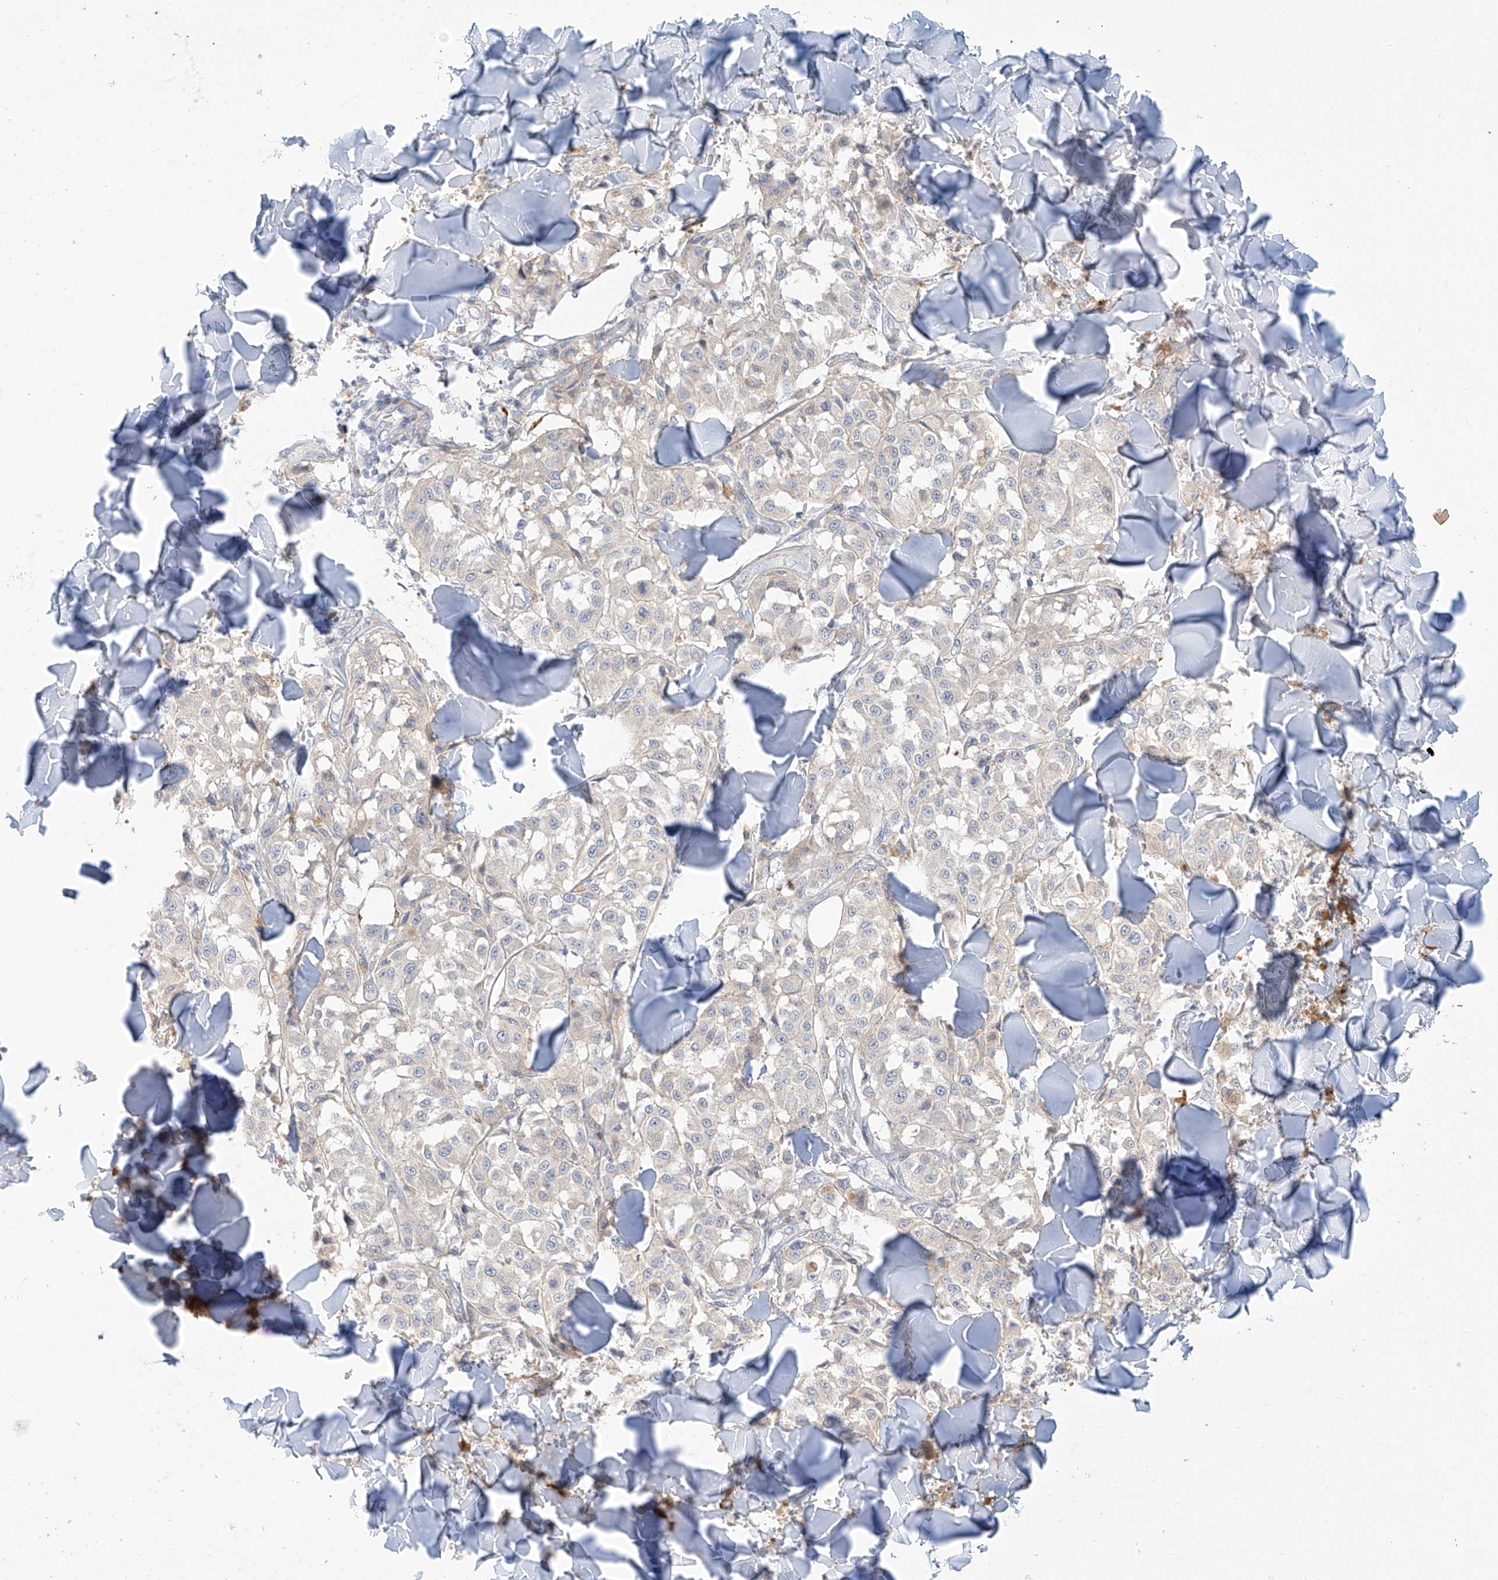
{"staining": {"intensity": "negative", "quantity": "none", "location": "none"}, "tissue": "melanoma", "cell_type": "Tumor cells", "image_type": "cancer", "snomed": [{"axis": "morphology", "description": "Malignant melanoma, NOS"}, {"axis": "topography", "description": "Skin"}], "caption": "IHC histopathology image of malignant melanoma stained for a protein (brown), which displays no expression in tumor cells. (Brightfield microscopy of DAB immunohistochemistry (IHC) at high magnification).", "gene": "PCYOX1", "patient": {"sex": "female", "age": 64}}